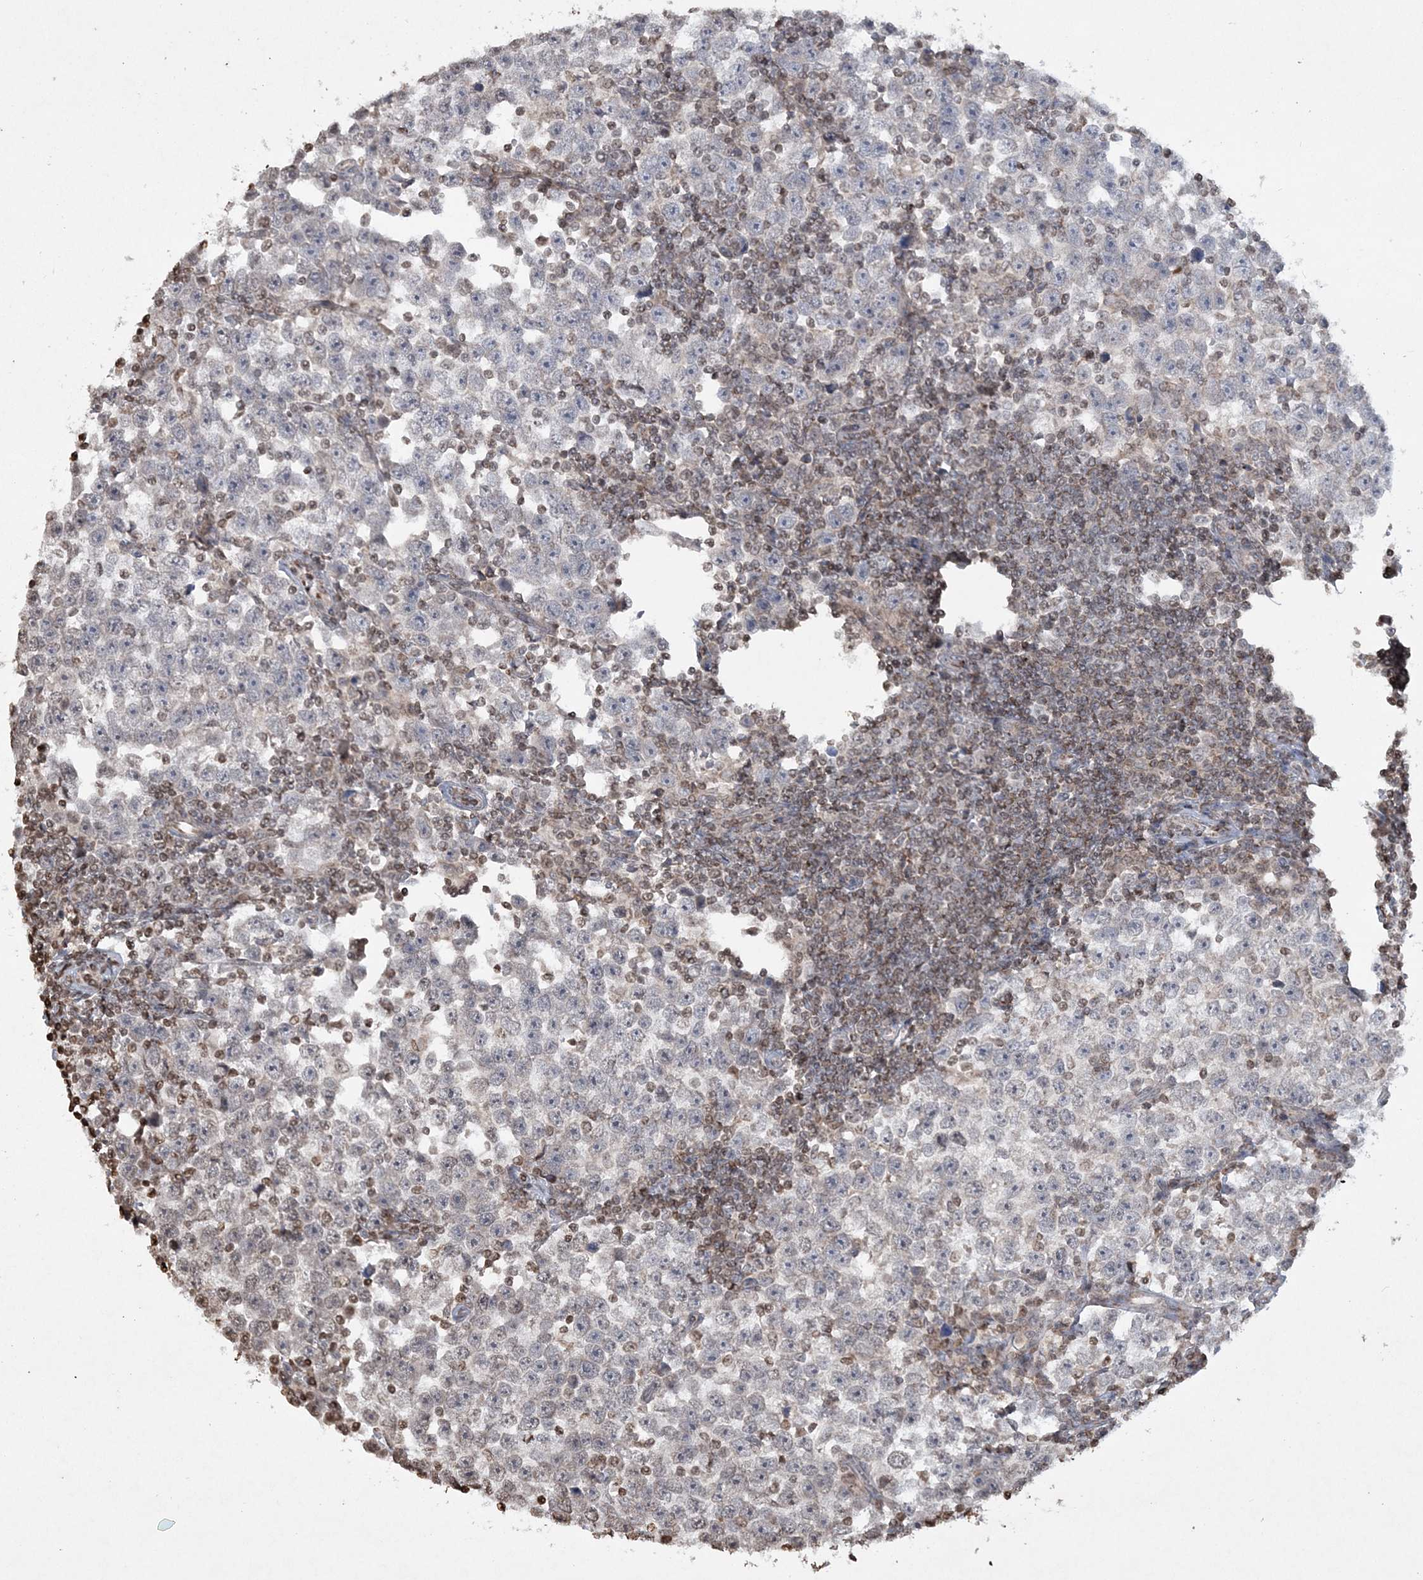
{"staining": {"intensity": "negative", "quantity": "none", "location": "none"}, "tissue": "testis cancer", "cell_type": "Tumor cells", "image_type": "cancer", "snomed": [{"axis": "morphology", "description": "Normal tissue, NOS"}, {"axis": "morphology", "description": "Seminoma, NOS"}, {"axis": "topography", "description": "Testis"}], "caption": "Immunohistochemistry (IHC) of testis seminoma demonstrates no staining in tumor cells.", "gene": "TTC7A", "patient": {"sex": "male", "age": 43}}